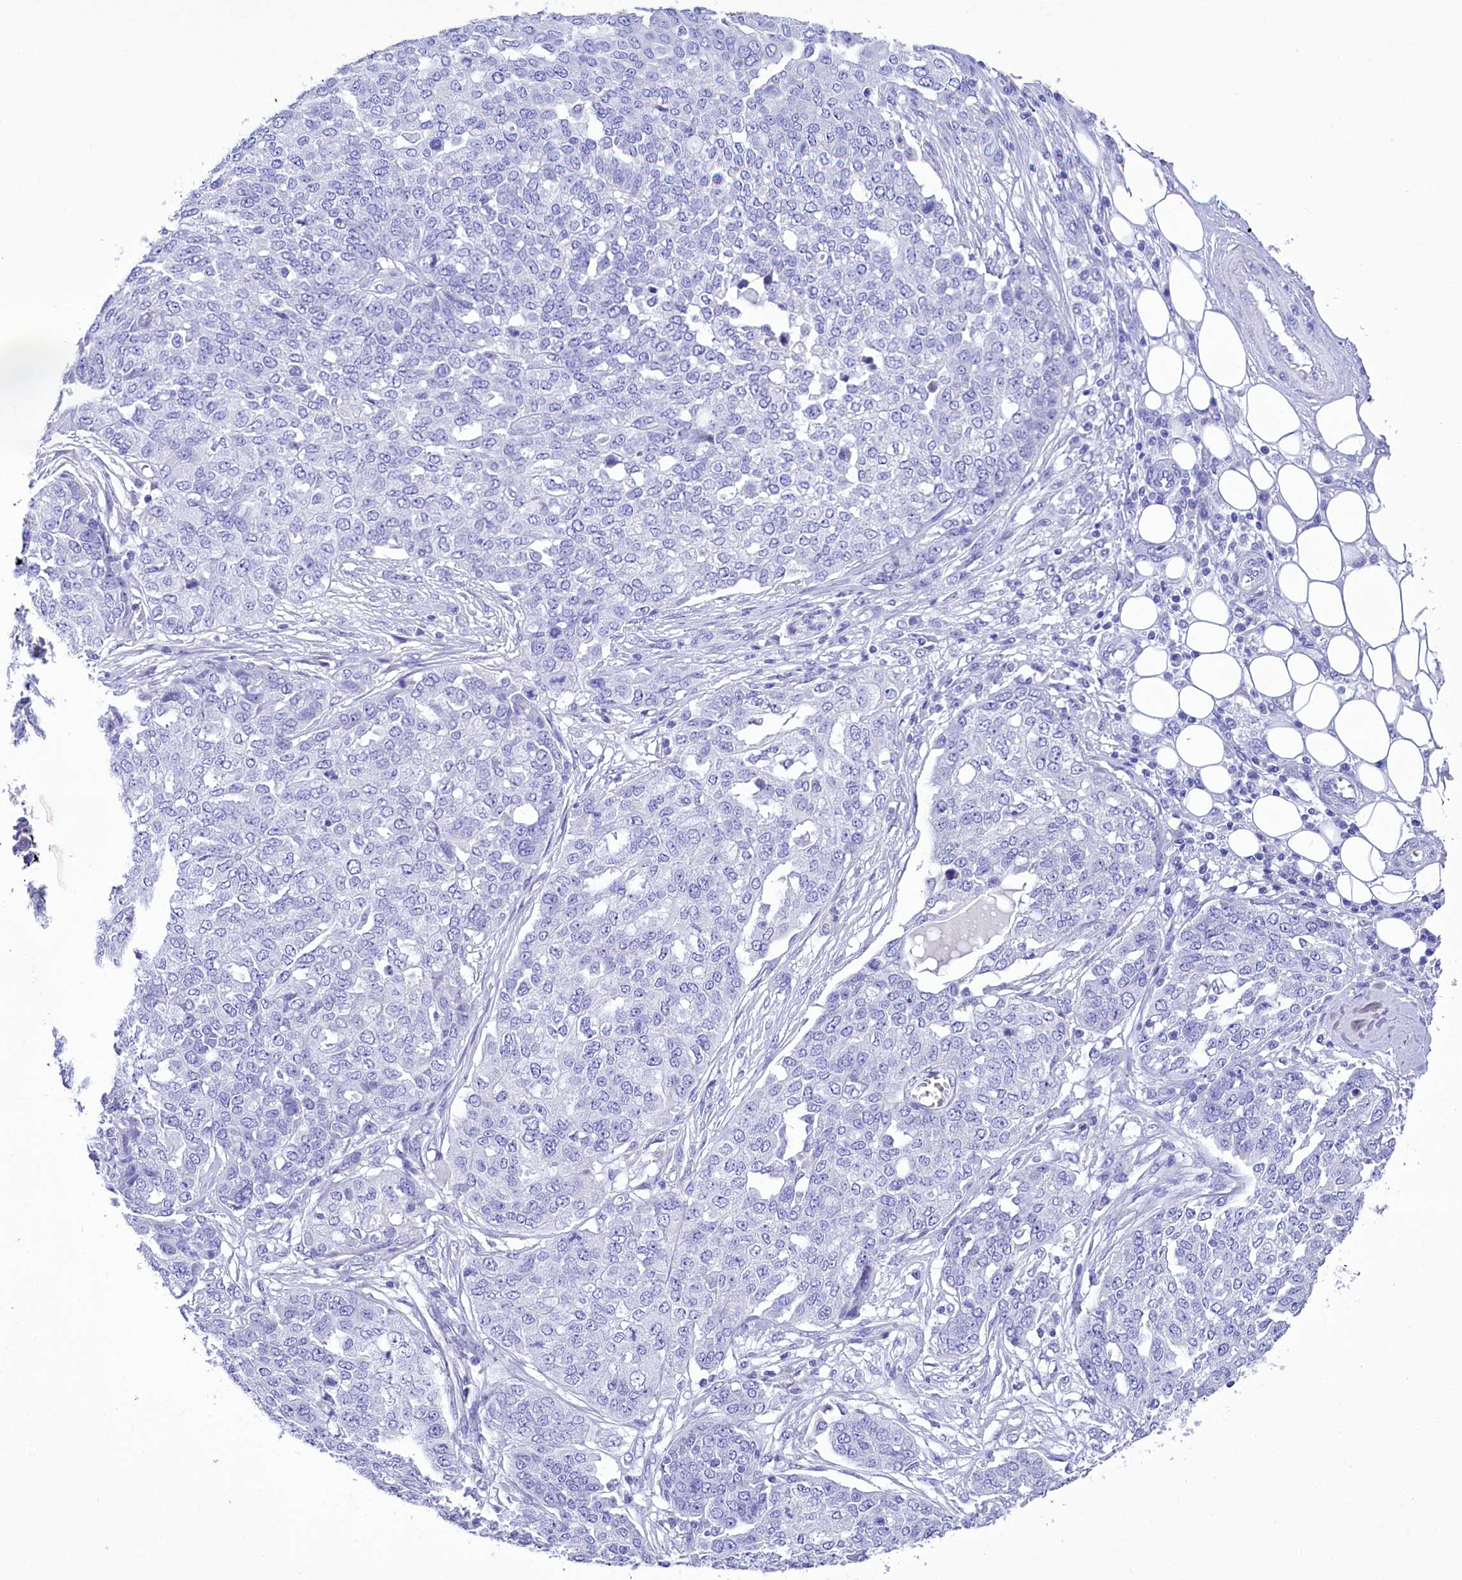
{"staining": {"intensity": "negative", "quantity": "none", "location": "none"}, "tissue": "ovarian cancer", "cell_type": "Tumor cells", "image_type": "cancer", "snomed": [{"axis": "morphology", "description": "Cystadenocarcinoma, serous, NOS"}, {"axis": "topography", "description": "Soft tissue"}, {"axis": "topography", "description": "Ovary"}], "caption": "Tumor cells show no significant protein staining in ovarian cancer.", "gene": "TTC36", "patient": {"sex": "female", "age": 57}}